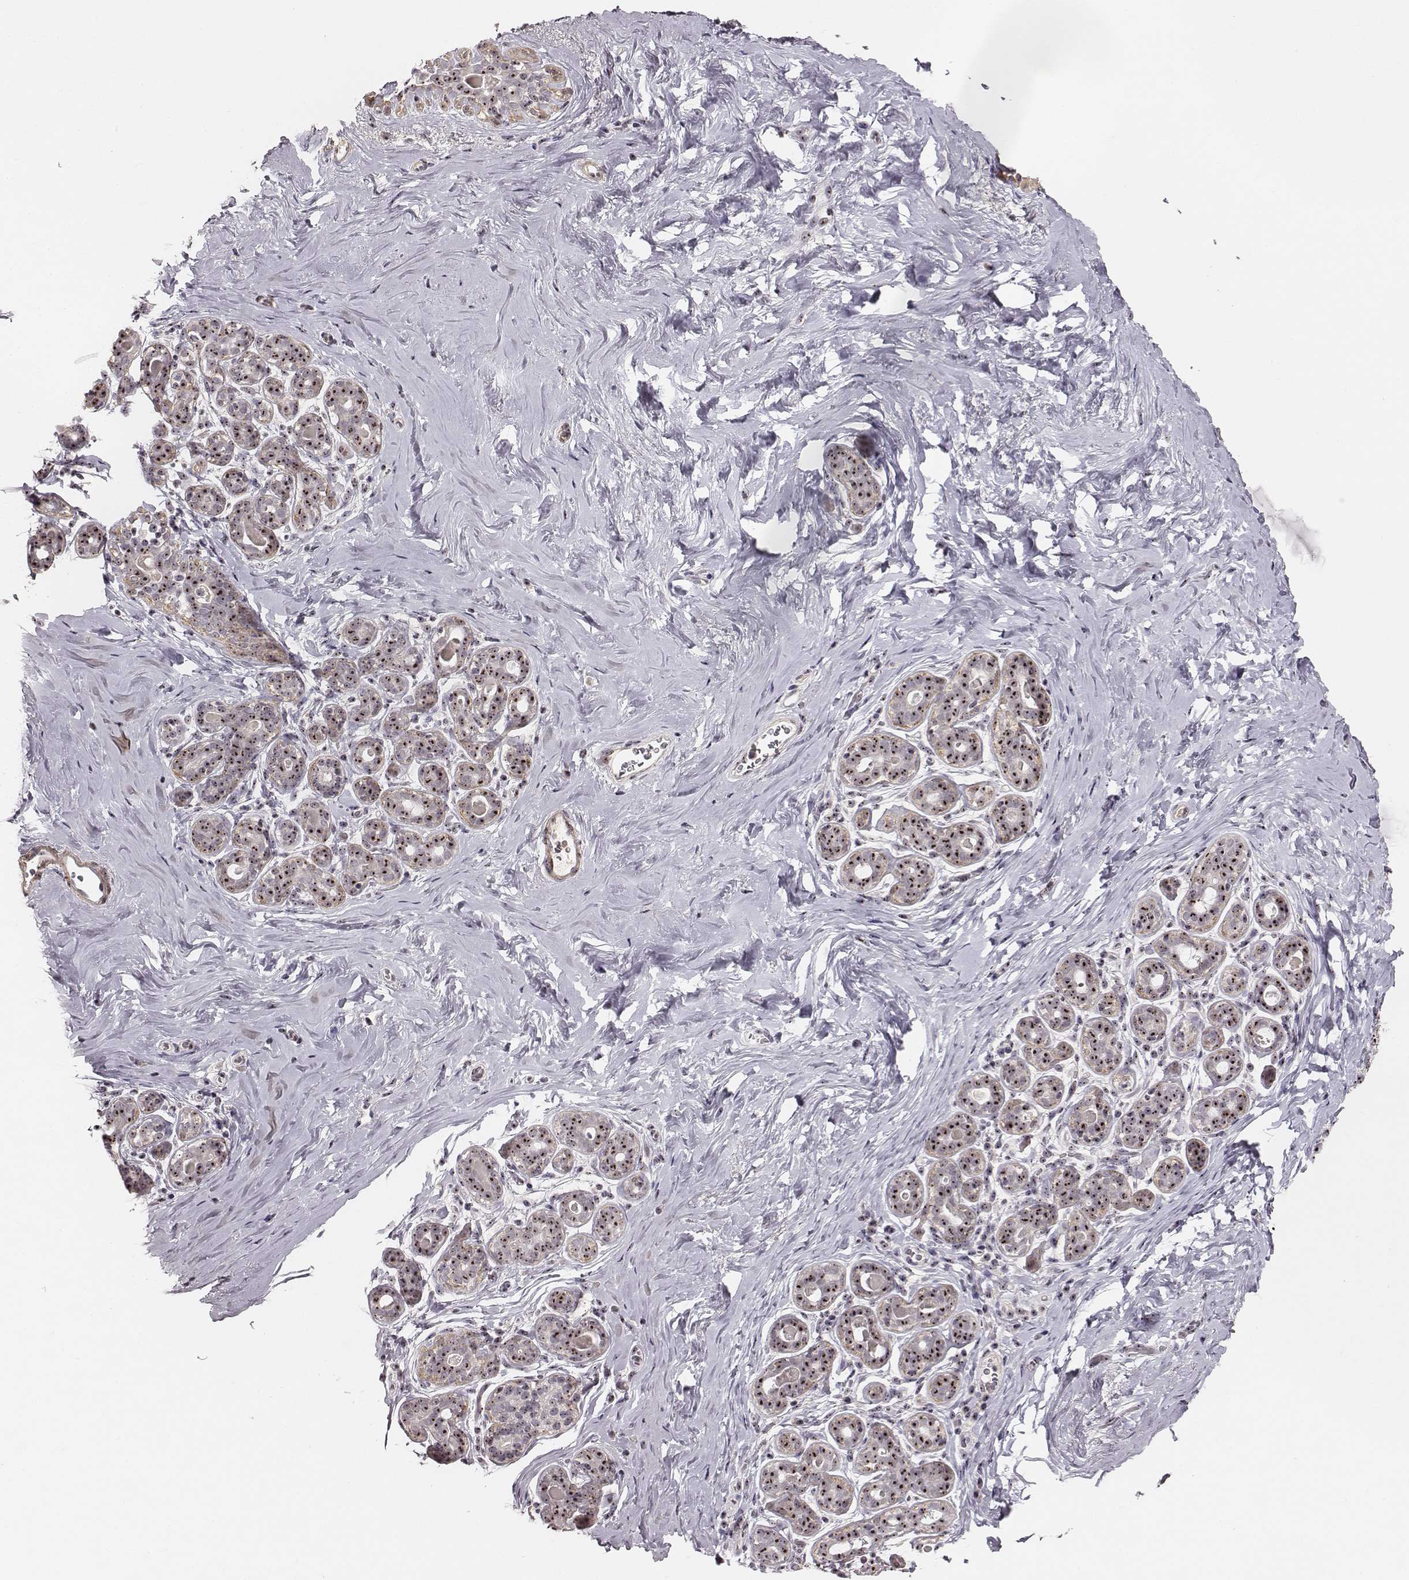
{"staining": {"intensity": "weak", "quantity": ">75%", "location": "nuclear"}, "tissue": "breast", "cell_type": "Adipocytes", "image_type": "normal", "snomed": [{"axis": "morphology", "description": "Normal tissue, NOS"}, {"axis": "topography", "description": "Skin"}, {"axis": "topography", "description": "Breast"}], "caption": "Immunohistochemistry (IHC) micrograph of unremarkable breast: breast stained using immunohistochemistry demonstrates low levels of weak protein expression localized specifically in the nuclear of adipocytes, appearing as a nuclear brown color.", "gene": "NOP56", "patient": {"sex": "female", "age": 43}}